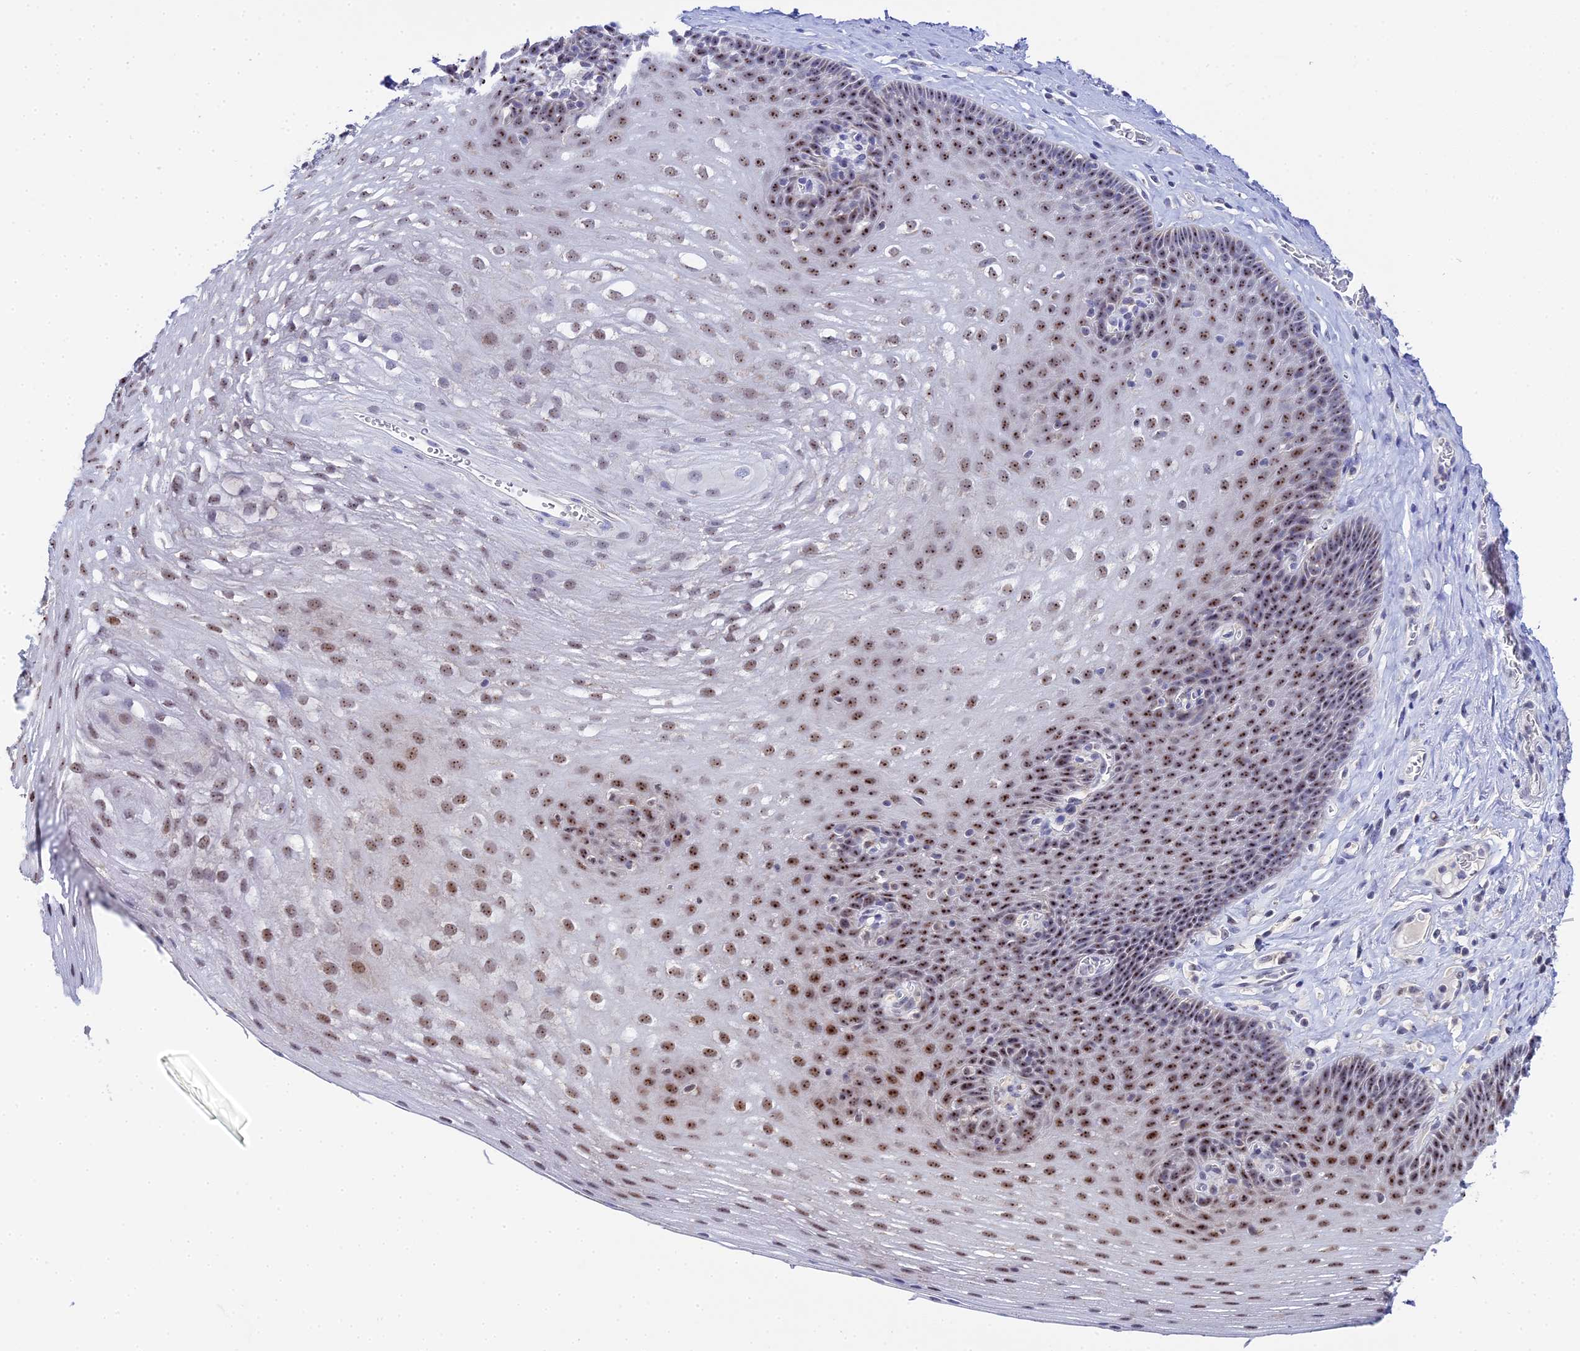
{"staining": {"intensity": "moderate", "quantity": ">75%", "location": "nuclear"}, "tissue": "esophagus", "cell_type": "Squamous epithelial cells", "image_type": "normal", "snomed": [{"axis": "morphology", "description": "Normal tissue, NOS"}, {"axis": "topography", "description": "Esophagus"}], "caption": "DAB (3,3'-diaminobenzidine) immunohistochemical staining of unremarkable human esophagus displays moderate nuclear protein expression in about >75% of squamous epithelial cells.", "gene": "PLPP4", "patient": {"sex": "female", "age": 66}}